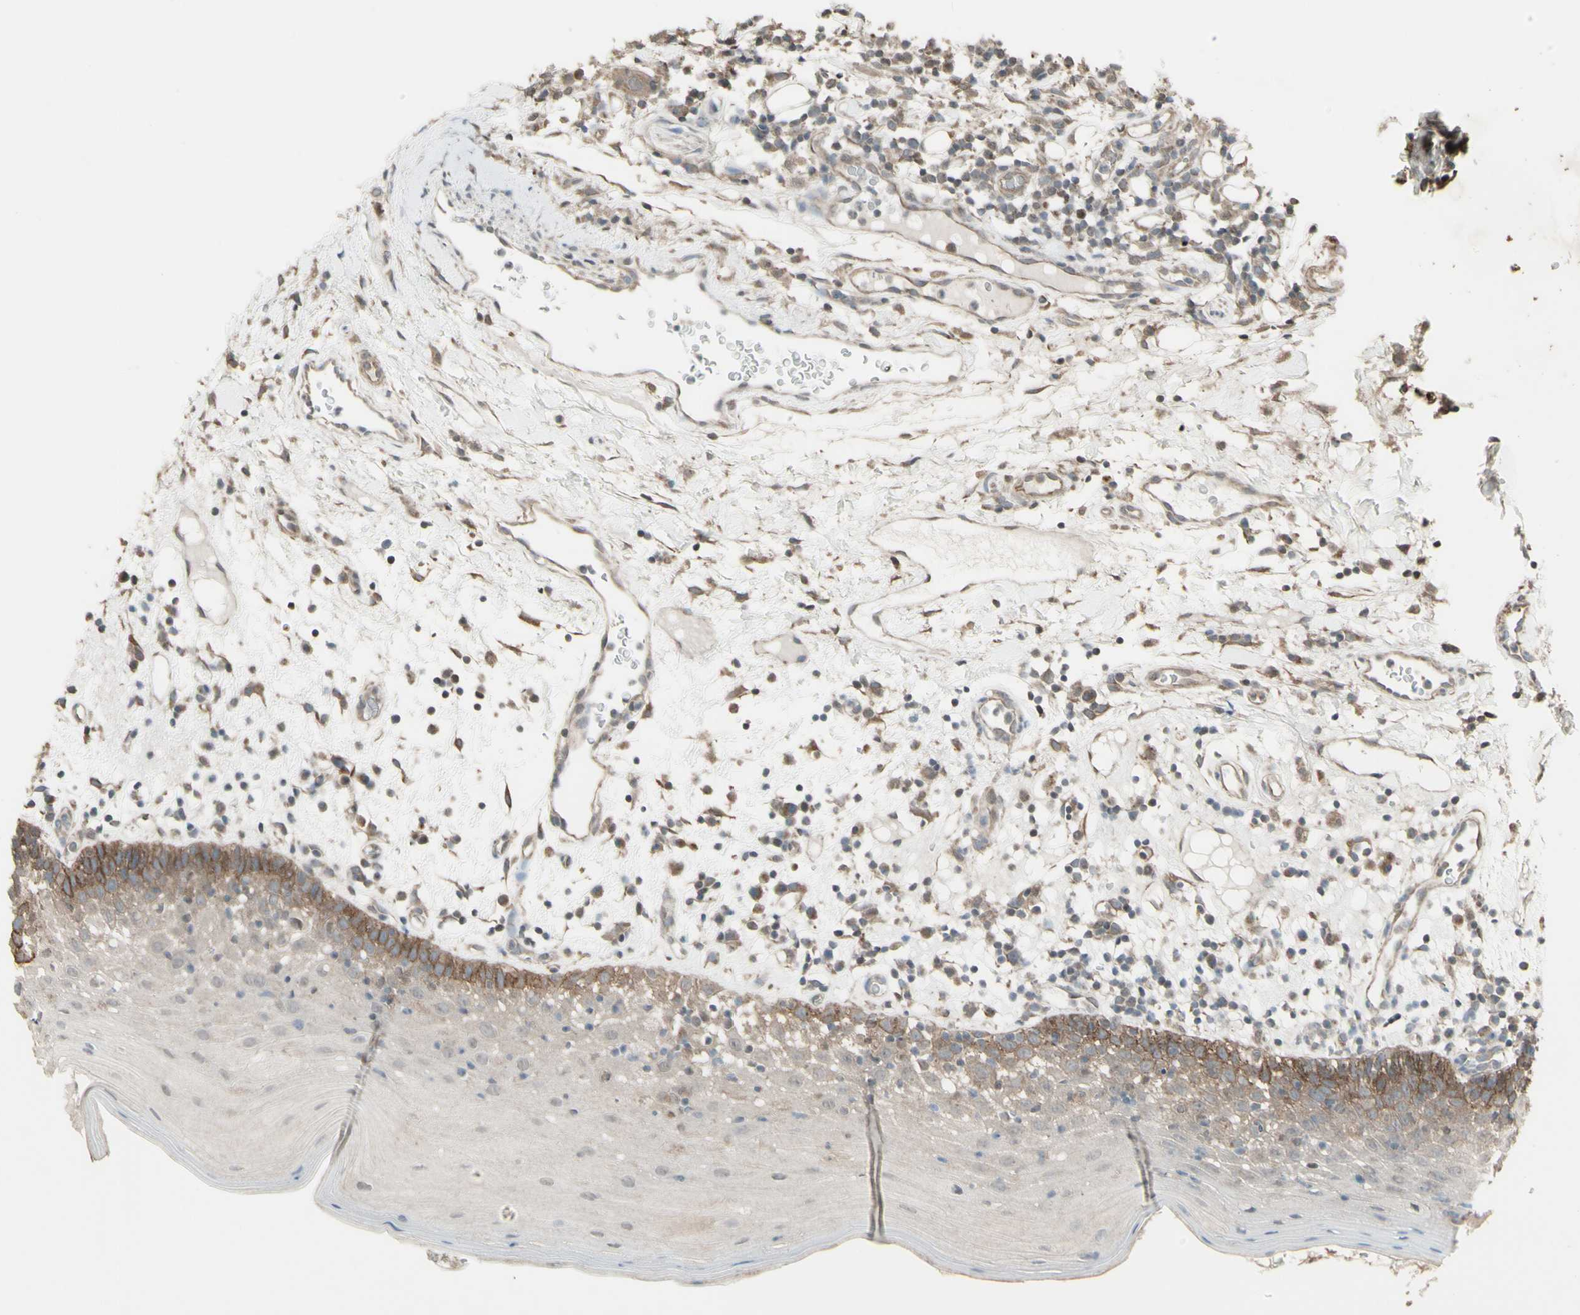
{"staining": {"intensity": "moderate", "quantity": "<25%", "location": "cytoplasmic/membranous"}, "tissue": "oral mucosa", "cell_type": "Squamous epithelial cells", "image_type": "normal", "snomed": [{"axis": "morphology", "description": "Normal tissue, NOS"}, {"axis": "morphology", "description": "Squamous cell carcinoma, NOS"}, {"axis": "topography", "description": "Skeletal muscle"}, {"axis": "topography", "description": "Oral tissue"}], "caption": "IHC photomicrograph of benign human oral mucosa stained for a protein (brown), which reveals low levels of moderate cytoplasmic/membranous expression in about <25% of squamous epithelial cells.", "gene": "ENSG00000285526", "patient": {"sex": "male", "age": 71}}